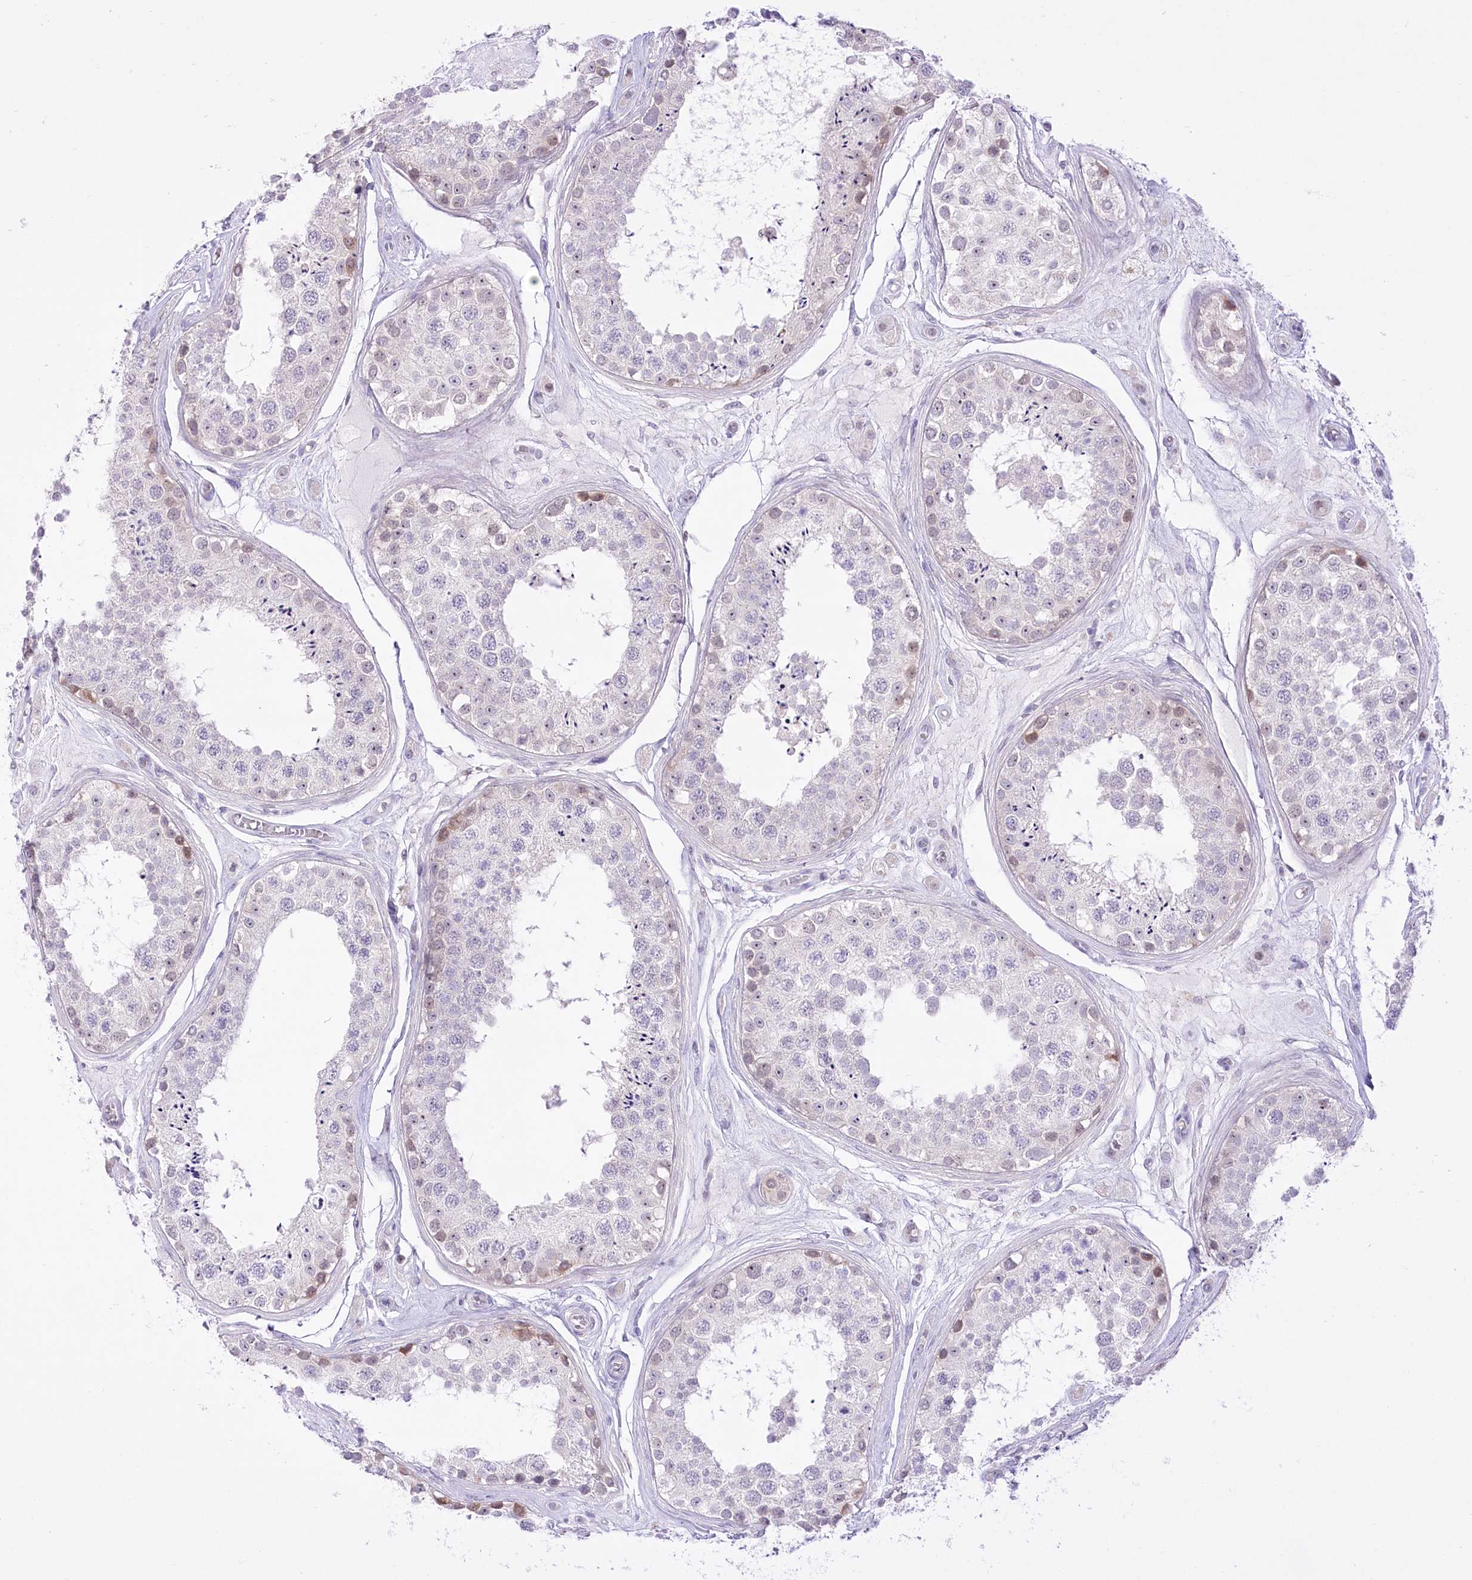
{"staining": {"intensity": "moderate", "quantity": "<25%", "location": "nuclear"}, "tissue": "testis", "cell_type": "Cells in seminiferous ducts", "image_type": "normal", "snomed": [{"axis": "morphology", "description": "Normal tissue, NOS"}, {"axis": "topography", "description": "Testis"}], "caption": "Unremarkable testis was stained to show a protein in brown. There is low levels of moderate nuclear staining in about <25% of cells in seminiferous ducts.", "gene": "BEND7", "patient": {"sex": "male", "age": 25}}